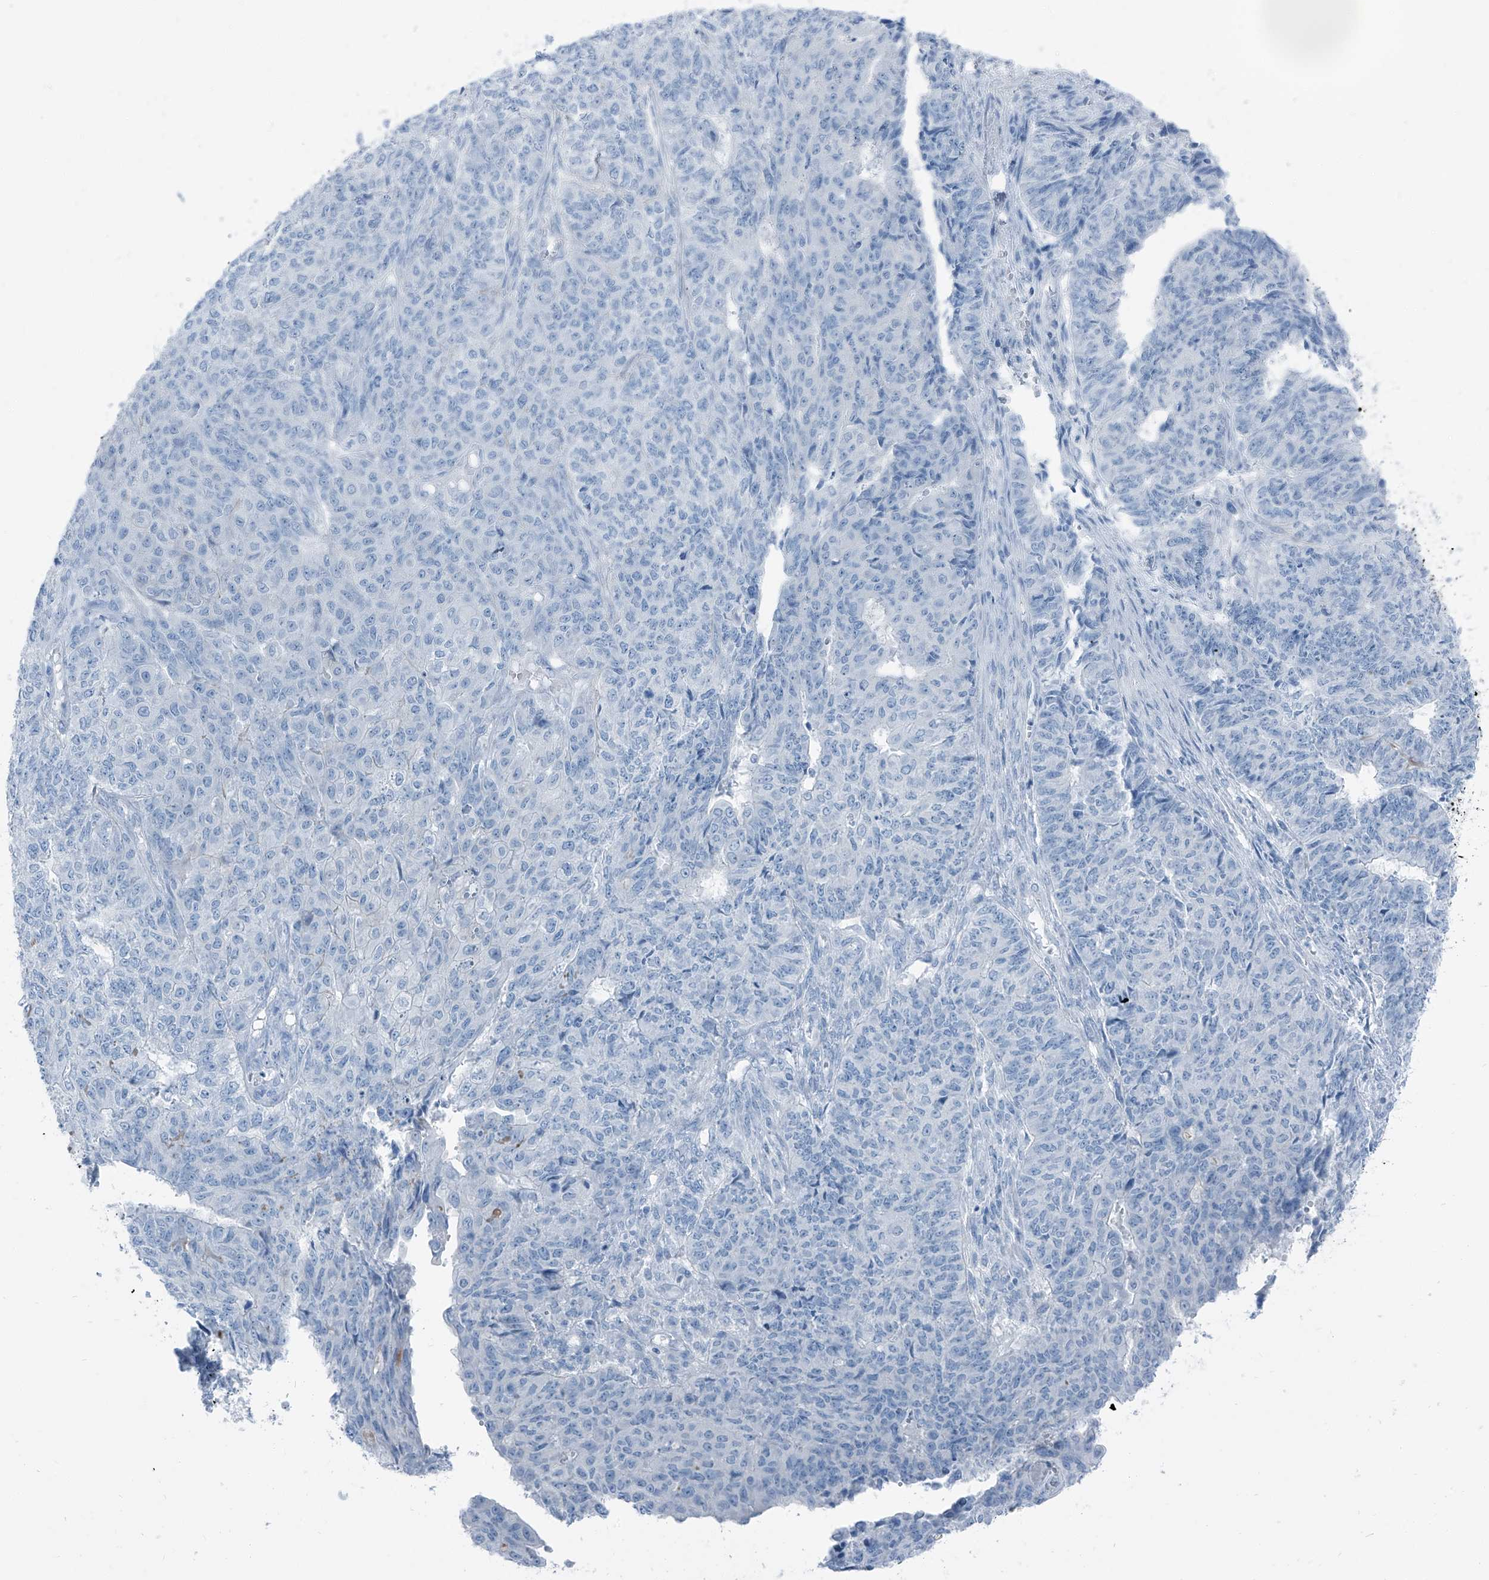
{"staining": {"intensity": "negative", "quantity": "none", "location": "none"}, "tissue": "endometrial cancer", "cell_type": "Tumor cells", "image_type": "cancer", "snomed": [{"axis": "morphology", "description": "Adenocarcinoma, NOS"}, {"axis": "topography", "description": "Endometrium"}], "caption": "Immunohistochemistry image of human endometrial adenocarcinoma stained for a protein (brown), which displays no positivity in tumor cells.", "gene": "RGN", "patient": {"sex": "female", "age": 32}}